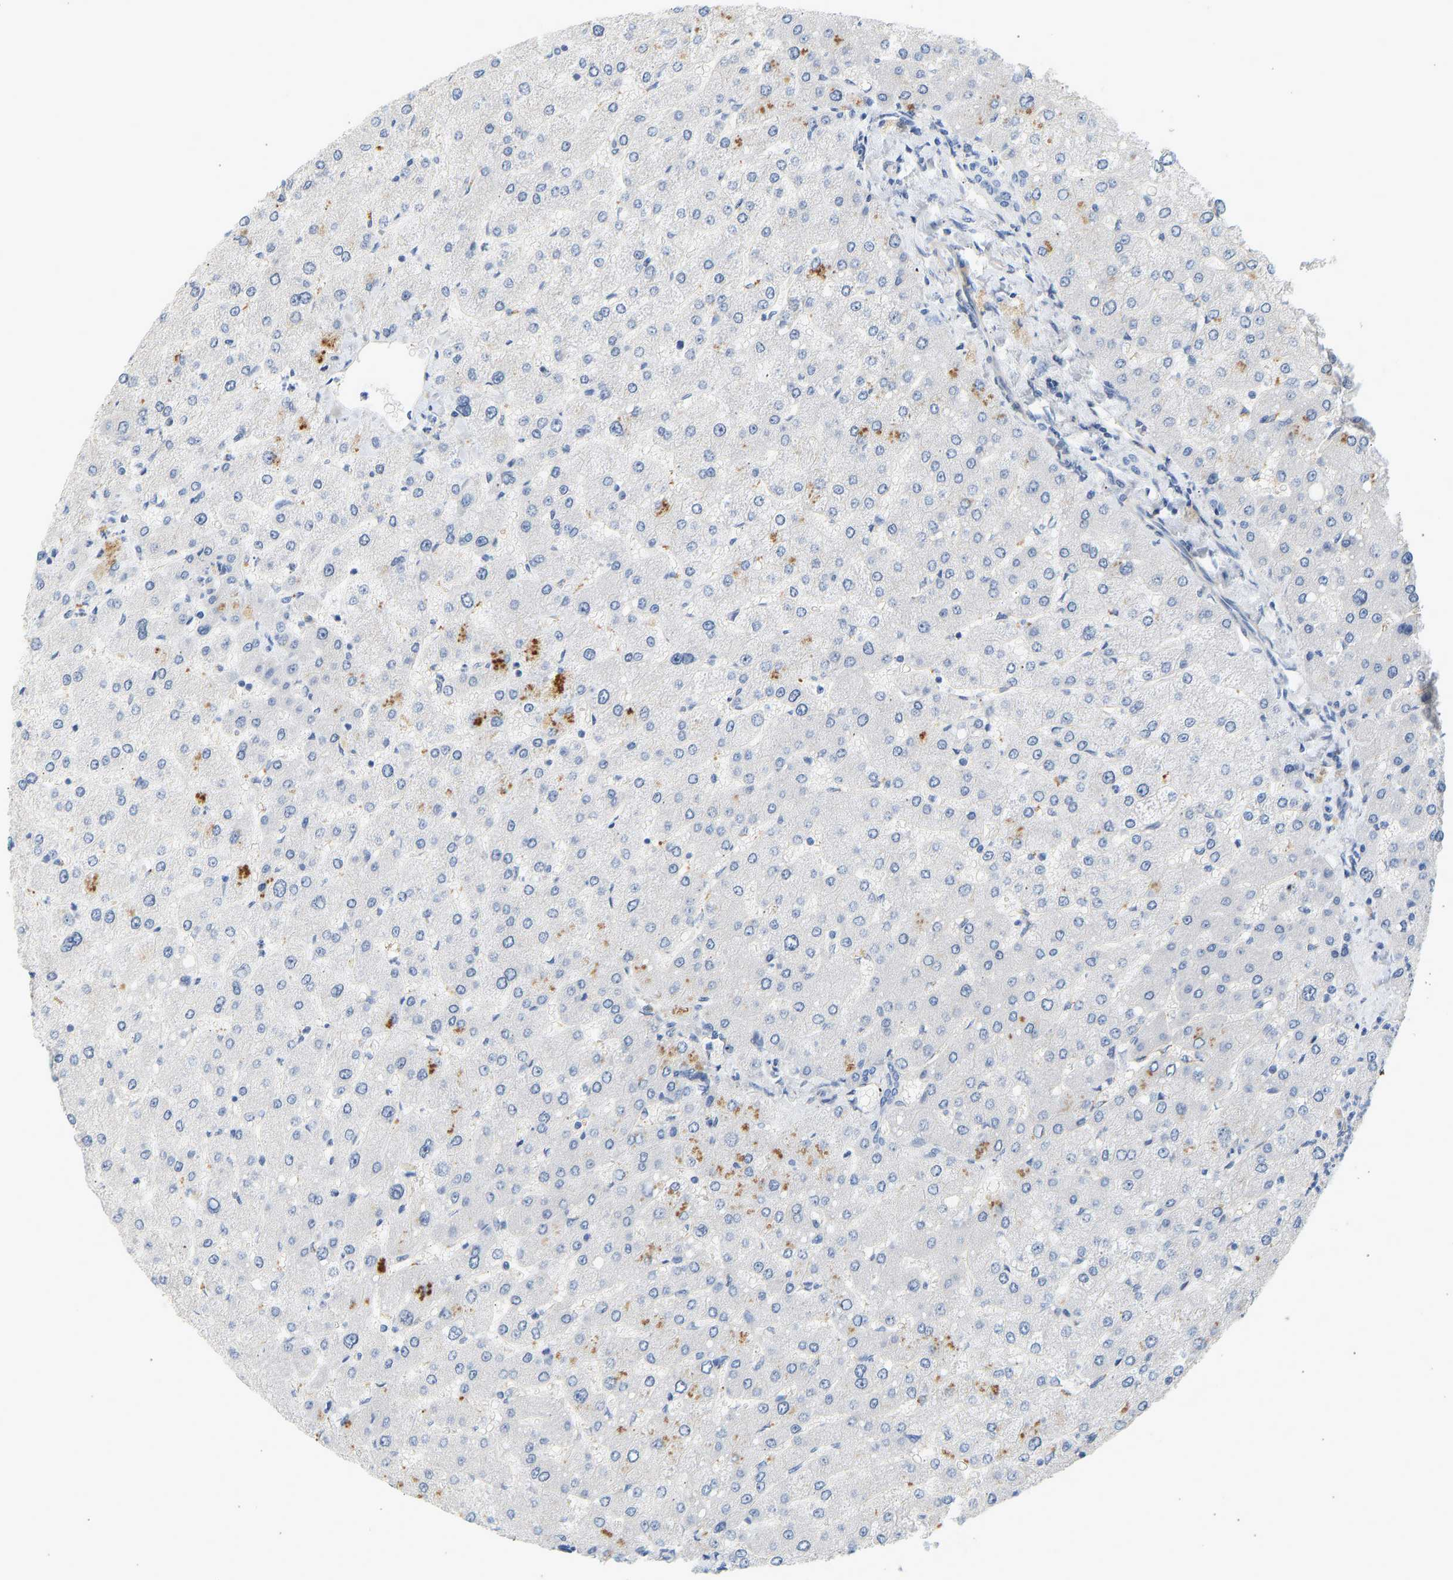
{"staining": {"intensity": "negative", "quantity": "none", "location": "none"}, "tissue": "liver", "cell_type": "Cholangiocytes", "image_type": "normal", "snomed": [{"axis": "morphology", "description": "Normal tissue, NOS"}, {"axis": "topography", "description": "Liver"}], "caption": "Cholangiocytes are negative for brown protein staining in normal liver.", "gene": "SLC30A7", "patient": {"sex": "male", "age": 55}}